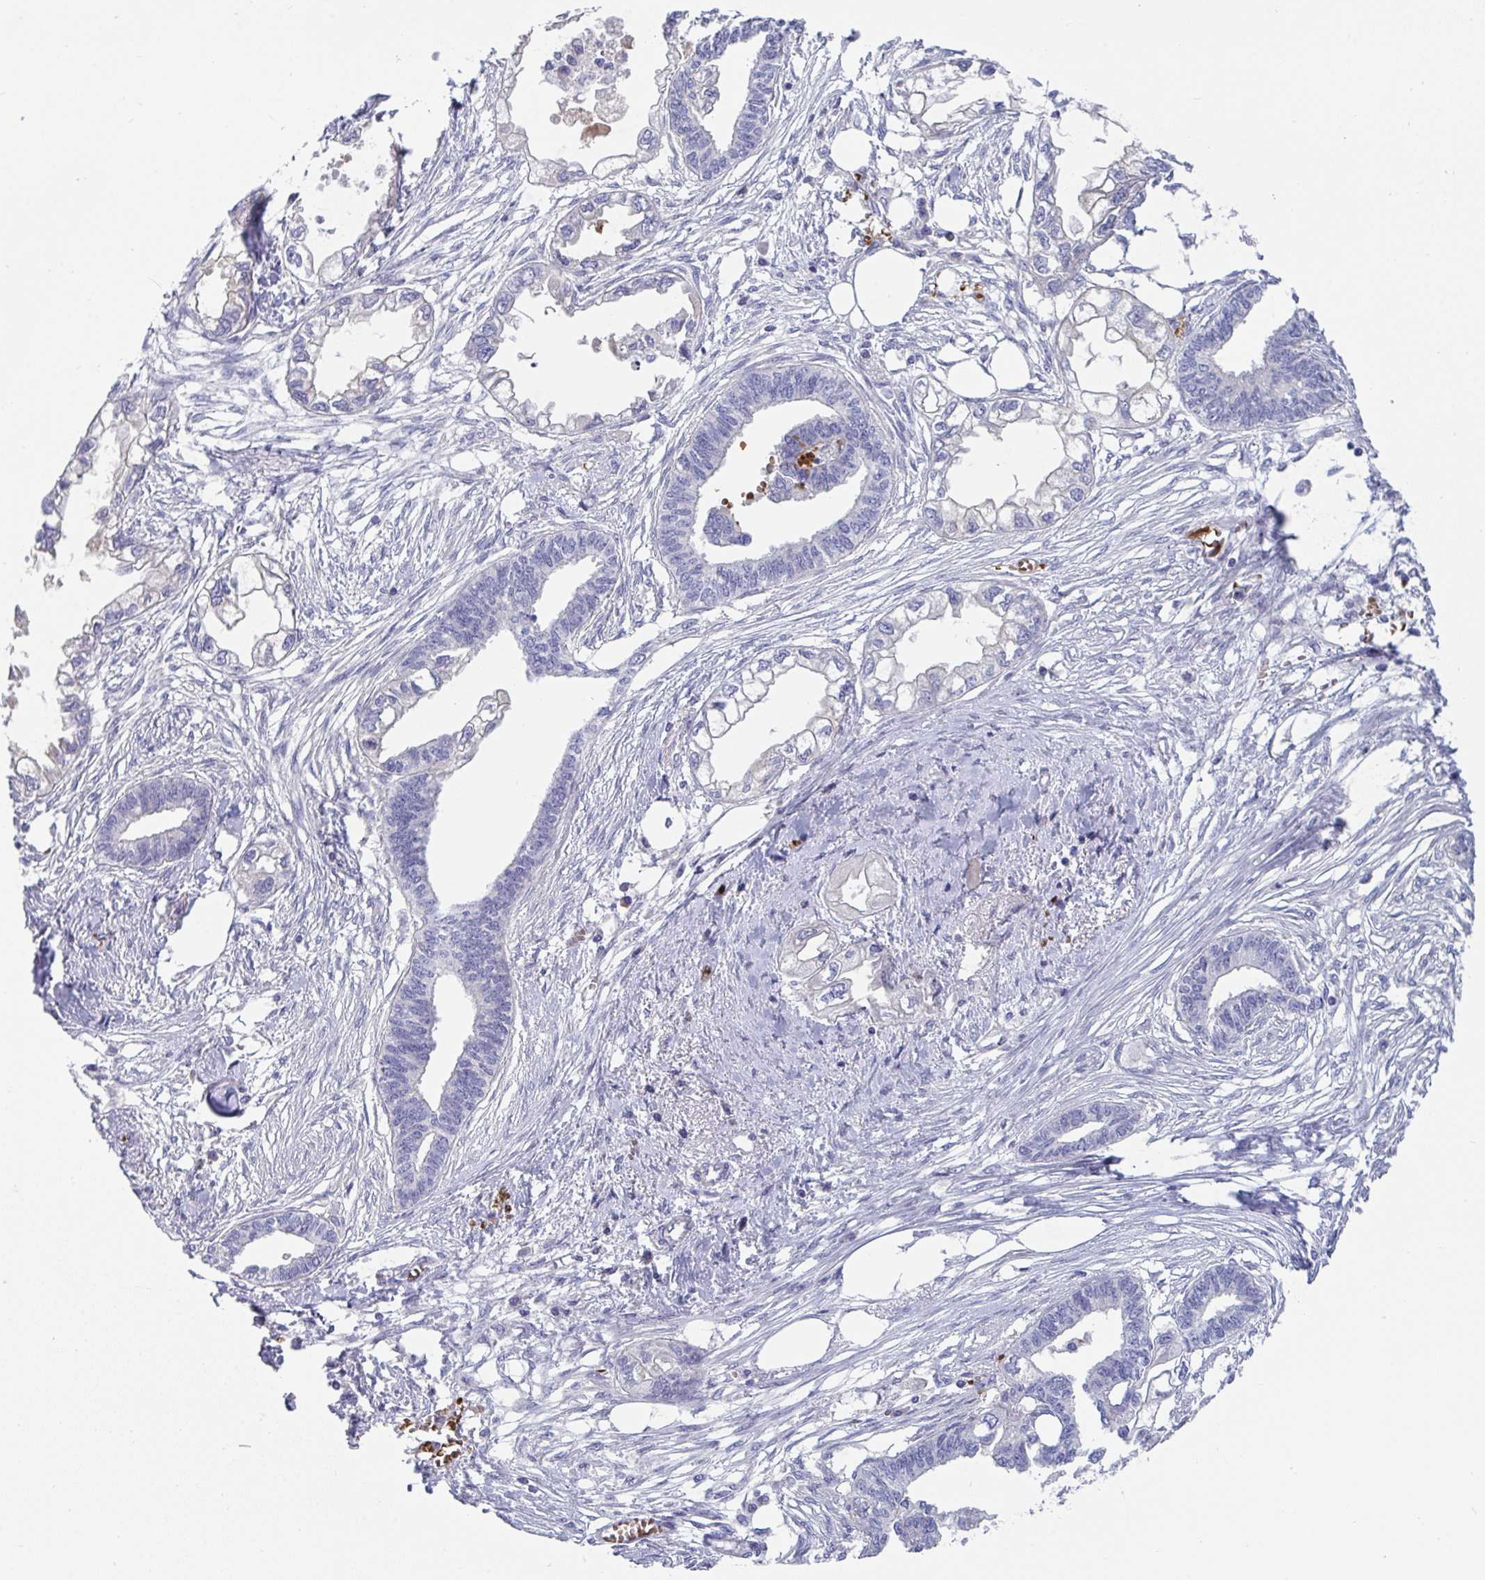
{"staining": {"intensity": "negative", "quantity": "none", "location": "none"}, "tissue": "endometrial cancer", "cell_type": "Tumor cells", "image_type": "cancer", "snomed": [{"axis": "morphology", "description": "Adenocarcinoma, NOS"}, {"axis": "morphology", "description": "Adenocarcinoma, metastatic, NOS"}, {"axis": "topography", "description": "Adipose tissue"}, {"axis": "topography", "description": "Endometrium"}], "caption": "Immunohistochemistry (IHC) of endometrial cancer (adenocarcinoma) displays no staining in tumor cells. (DAB (3,3'-diaminobenzidine) immunohistochemistry visualized using brightfield microscopy, high magnification).", "gene": "TTC30B", "patient": {"sex": "female", "age": 67}}